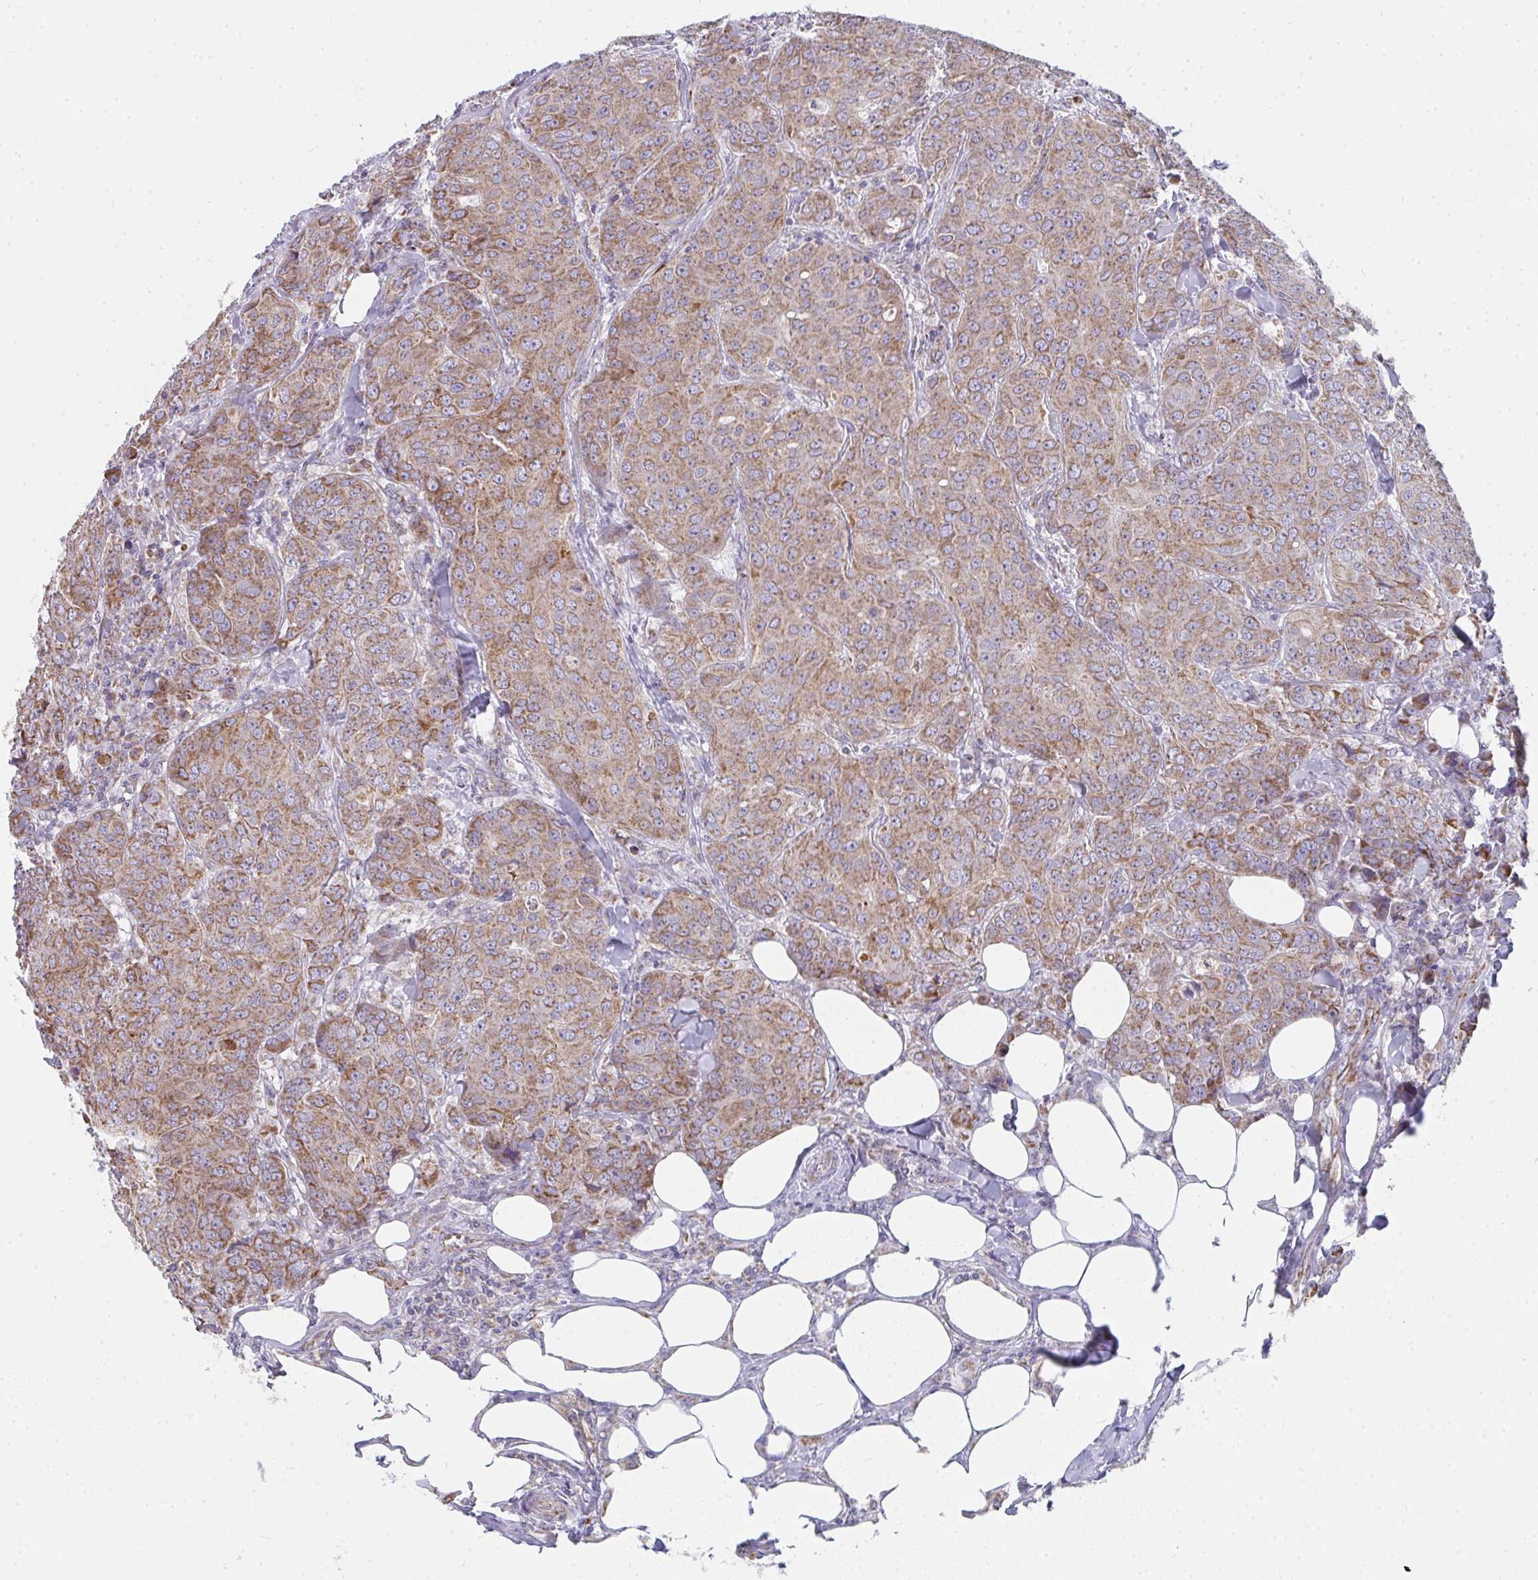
{"staining": {"intensity": "moderate", "quantity": ">75%", "location": "cytoplasmic/membranous"}, "tissue": "breast cancer", "cell_type": "Tumor cells", "image_type": "cancer", "snomed": [{"axis": "morphology", "description": "Duct carcinoma"}, {"axis": "topography", "description": "Breast"}], "caption": "Breast infiltrating ductal carcinoma stained with DAB (3,3'-diaminobenzidine) immunohistochemistry exhibits medium levels of moderate cytoplasmic/membranous staining in approximately >75% of tumor cells.", "gene": "FAHD1", "patient": {"sex": "female", "age": 43}}